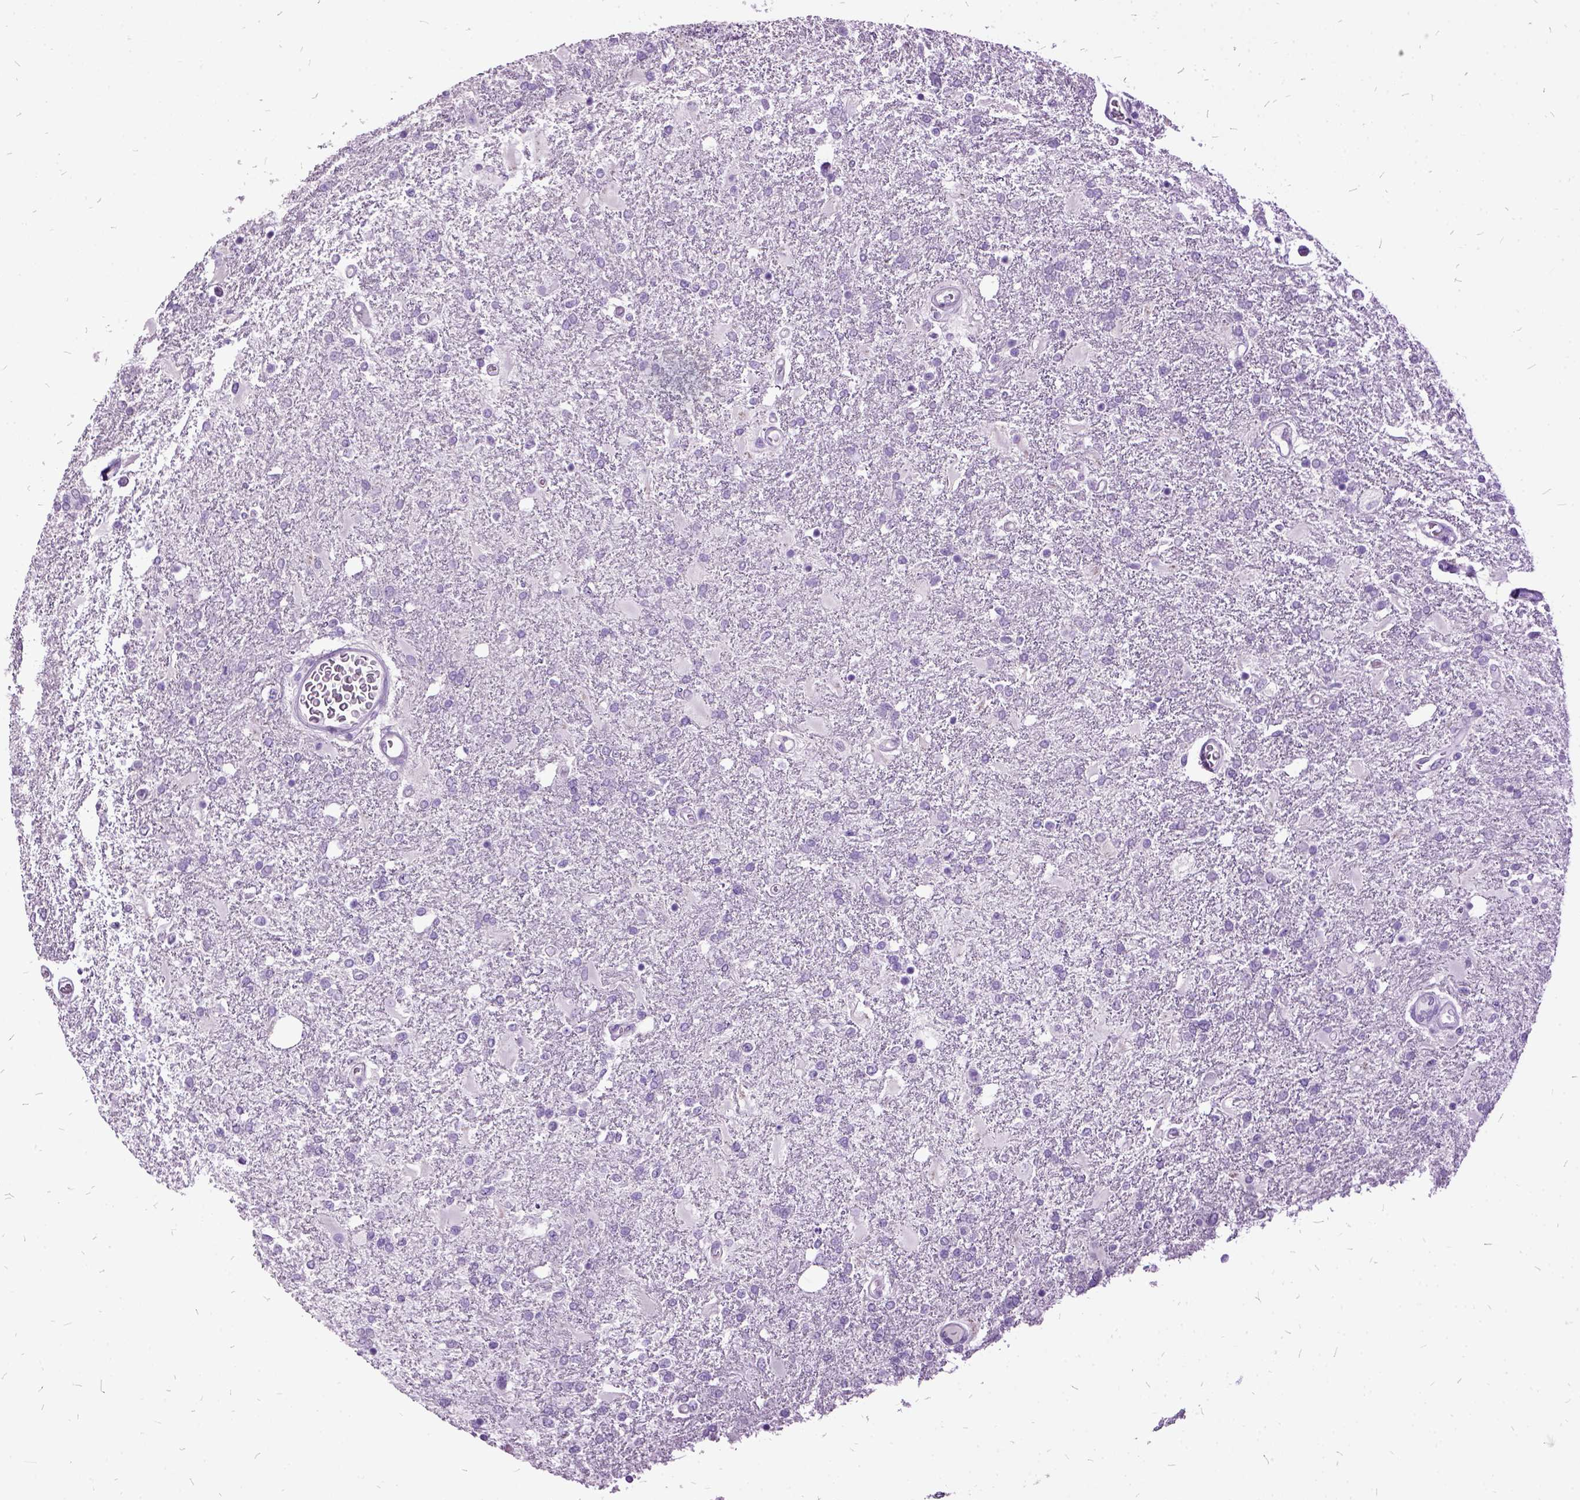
{"staining": {"intensity": "negative", "quantity": "none", "location": "none"}, "tissue": "glioma", "cell_type": "Tumor cells", "image_type": "cancer", "snomed": [{"axis": "morphology", "description": "Glioma, malignant, High grade"}, {"axis": "topography", "description": "Cerebral cortex"}], "caption": "Protein analysis of glioma shows no significant expression in tumor cells.", "gene": "MME", "patient": {"sex": "male", "age": 79}}